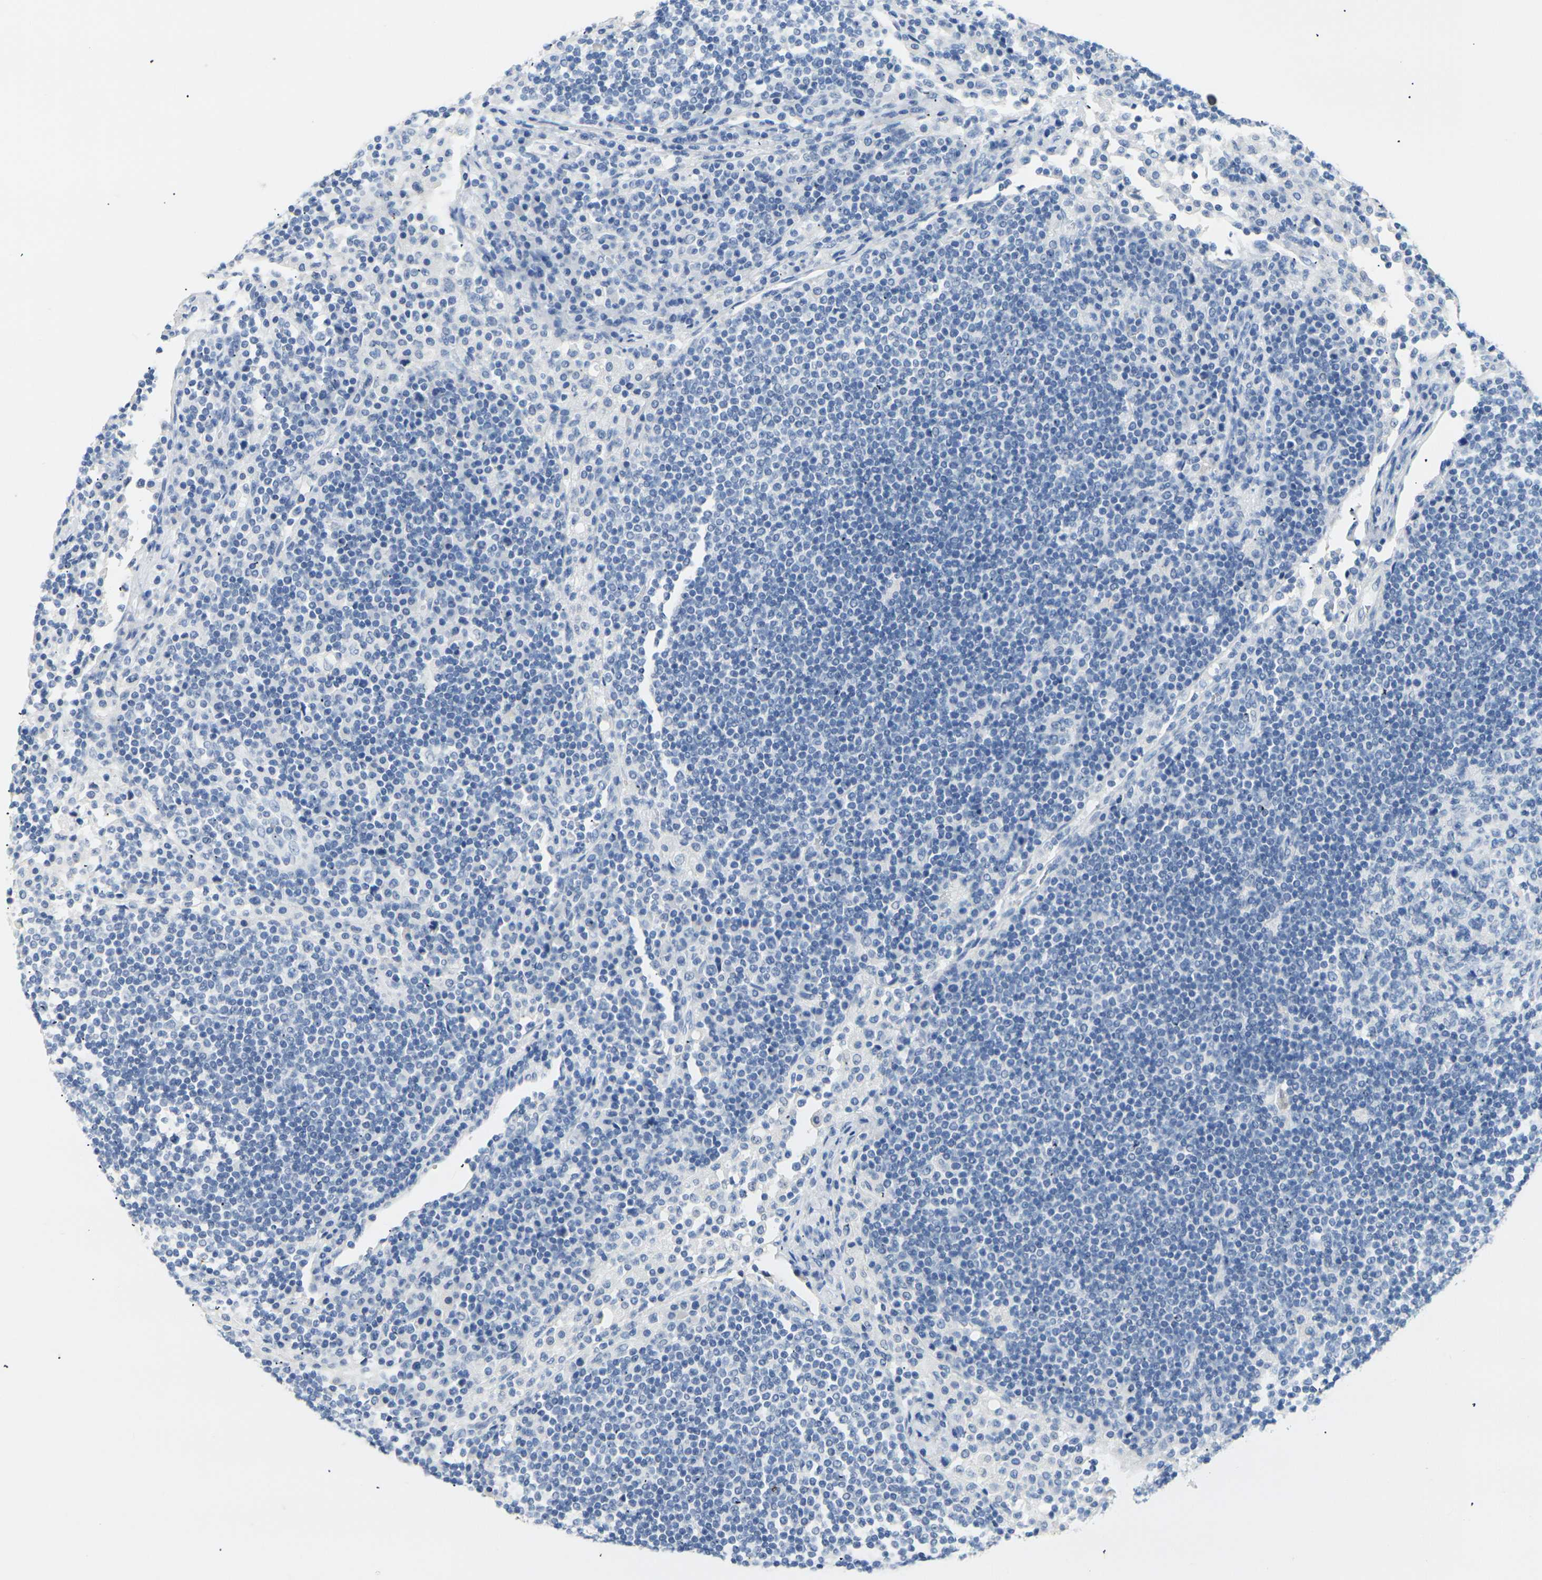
{"staining": {"intensity": "negative", "quantity": "none", "location": "none"}, "tissue": "lymph node", "cell_type": "Germinal center cells", "image_type": "normal", "snomed": [{"axis": "morphology", "description": "Normal tissue, NOS"}, {"axis": "topography", "description": "Lymph node"}], "caption": "High power microscopy micrograph of an immunohistochemistry (IHC) histopathology image of normal lymph node, revealing no significant expression in germinal center cells. (Immunohistochemistry (ihc), brightfield microscopy, high magnification).", "gene": "CLDN7", "patient": {"sex": "female", "age": 53}}